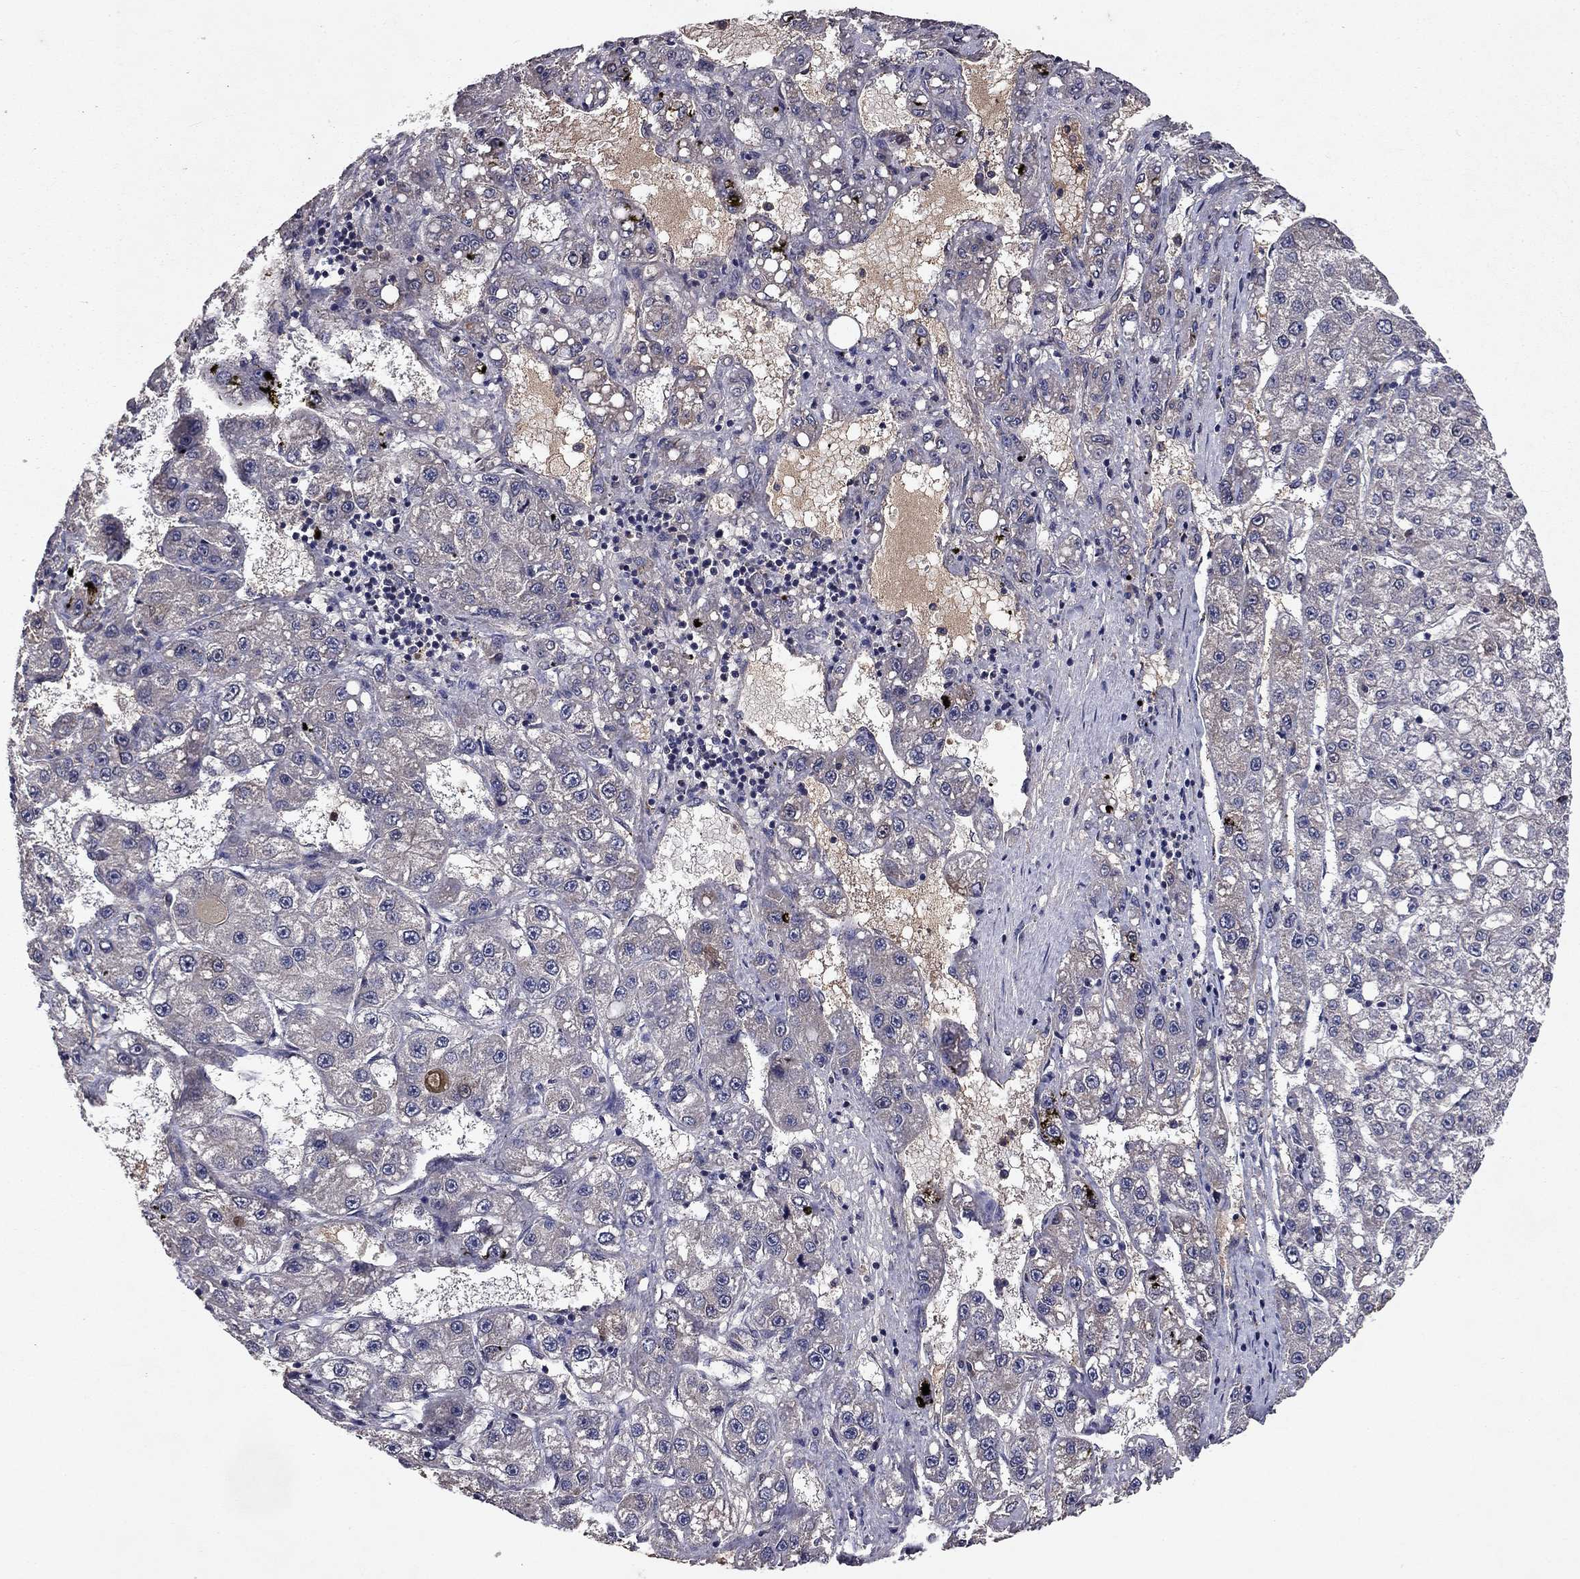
{"staining": {"intensity": "negative", "quantity": "none", "location": "none"}, "tissue": "liver cancer", "cell_type": "Tumor cells", "image_type": "cancer", "snomed": [{"axis": "morphology", "description": "Carcinoma, Hepatocellular, NOS"}, {"axis": "topography", "description": "Liver"}], "caption": "Liver cancer (hepatocellular carcinoma) stained for a protein using immunohistochemistry exhibits no staining tumor cells.", "gene": "PROS1", "patient": {"sex": "female", "age": 65}}